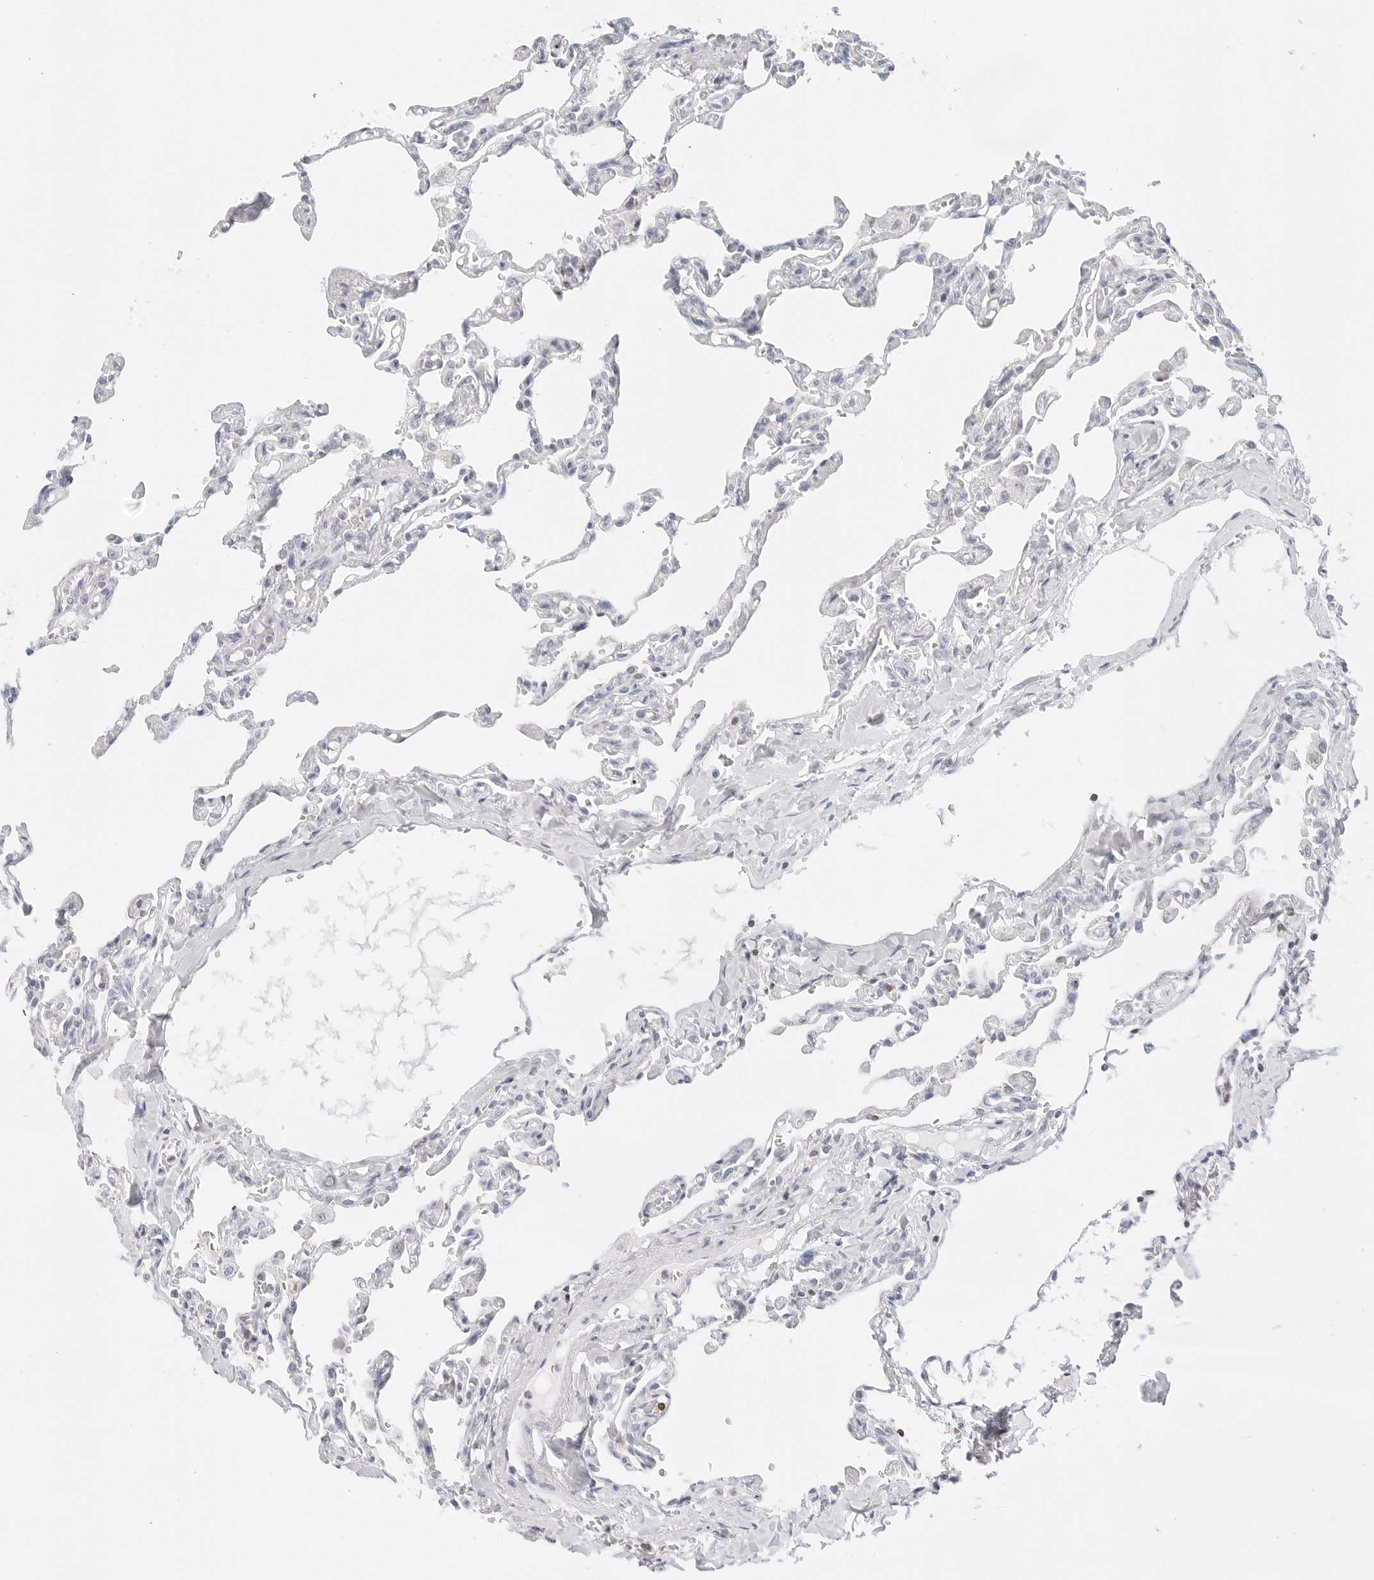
{"staining": {"intensity": "negative", "quantity": "none", "location": "none"}, "tissue": "lung", "cell_type": "Alveolar cells", "image_type": "normal", "snomed": [{"axis": "morphology", "description": "Normal tissue, NOS"}, {"axis": "topography", "description": "Lung"}], "caption": "Immunohistochemistry of benign human lung demonstrates no positivity in alveolar cells.", "gene": "SLC9A3R1", "patient": {"sex": "male", "age": 21}}